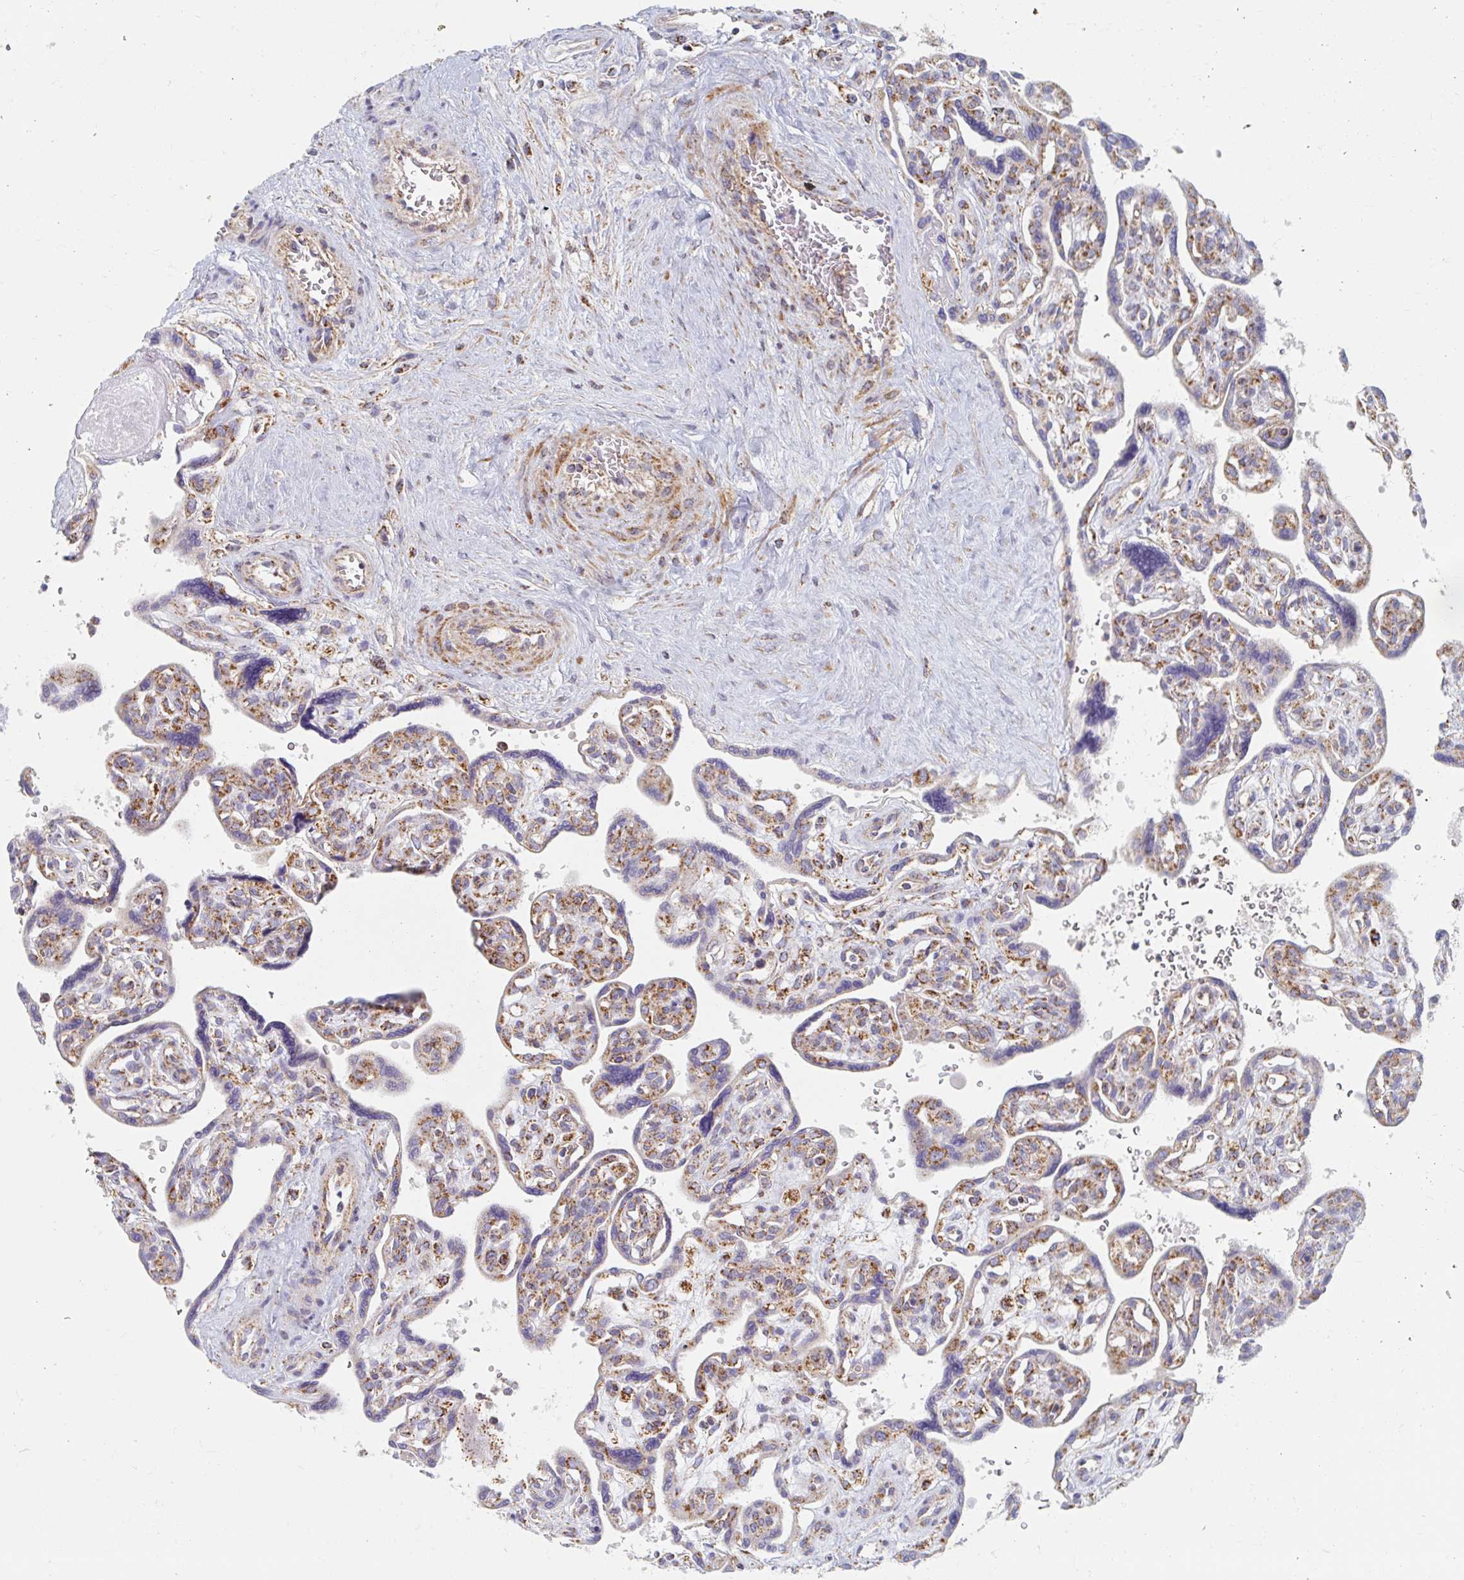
{"staining": {"intensity": "moderate", "quantity": ">75%", "location": "cytoplasmic/membranous"}, "tissue": "placenta", "cell_type": "Decidual cells", "image_type": "normal", "snomed": [{"axis": "morphology", "description": "Normal tissue, NOS"}, {"axis": "topography", "description": "Placenta"}], "caption": "Decidual cells demonstrate moderate cytoplasmic/membranous staining in about >75% of cells in normal placenta. Immunohistochemistry stains the protein of interest in brown and the nuclei are stained blue.", "gene": "MAVS", "patient": {"sex": "female", "age": 39}}